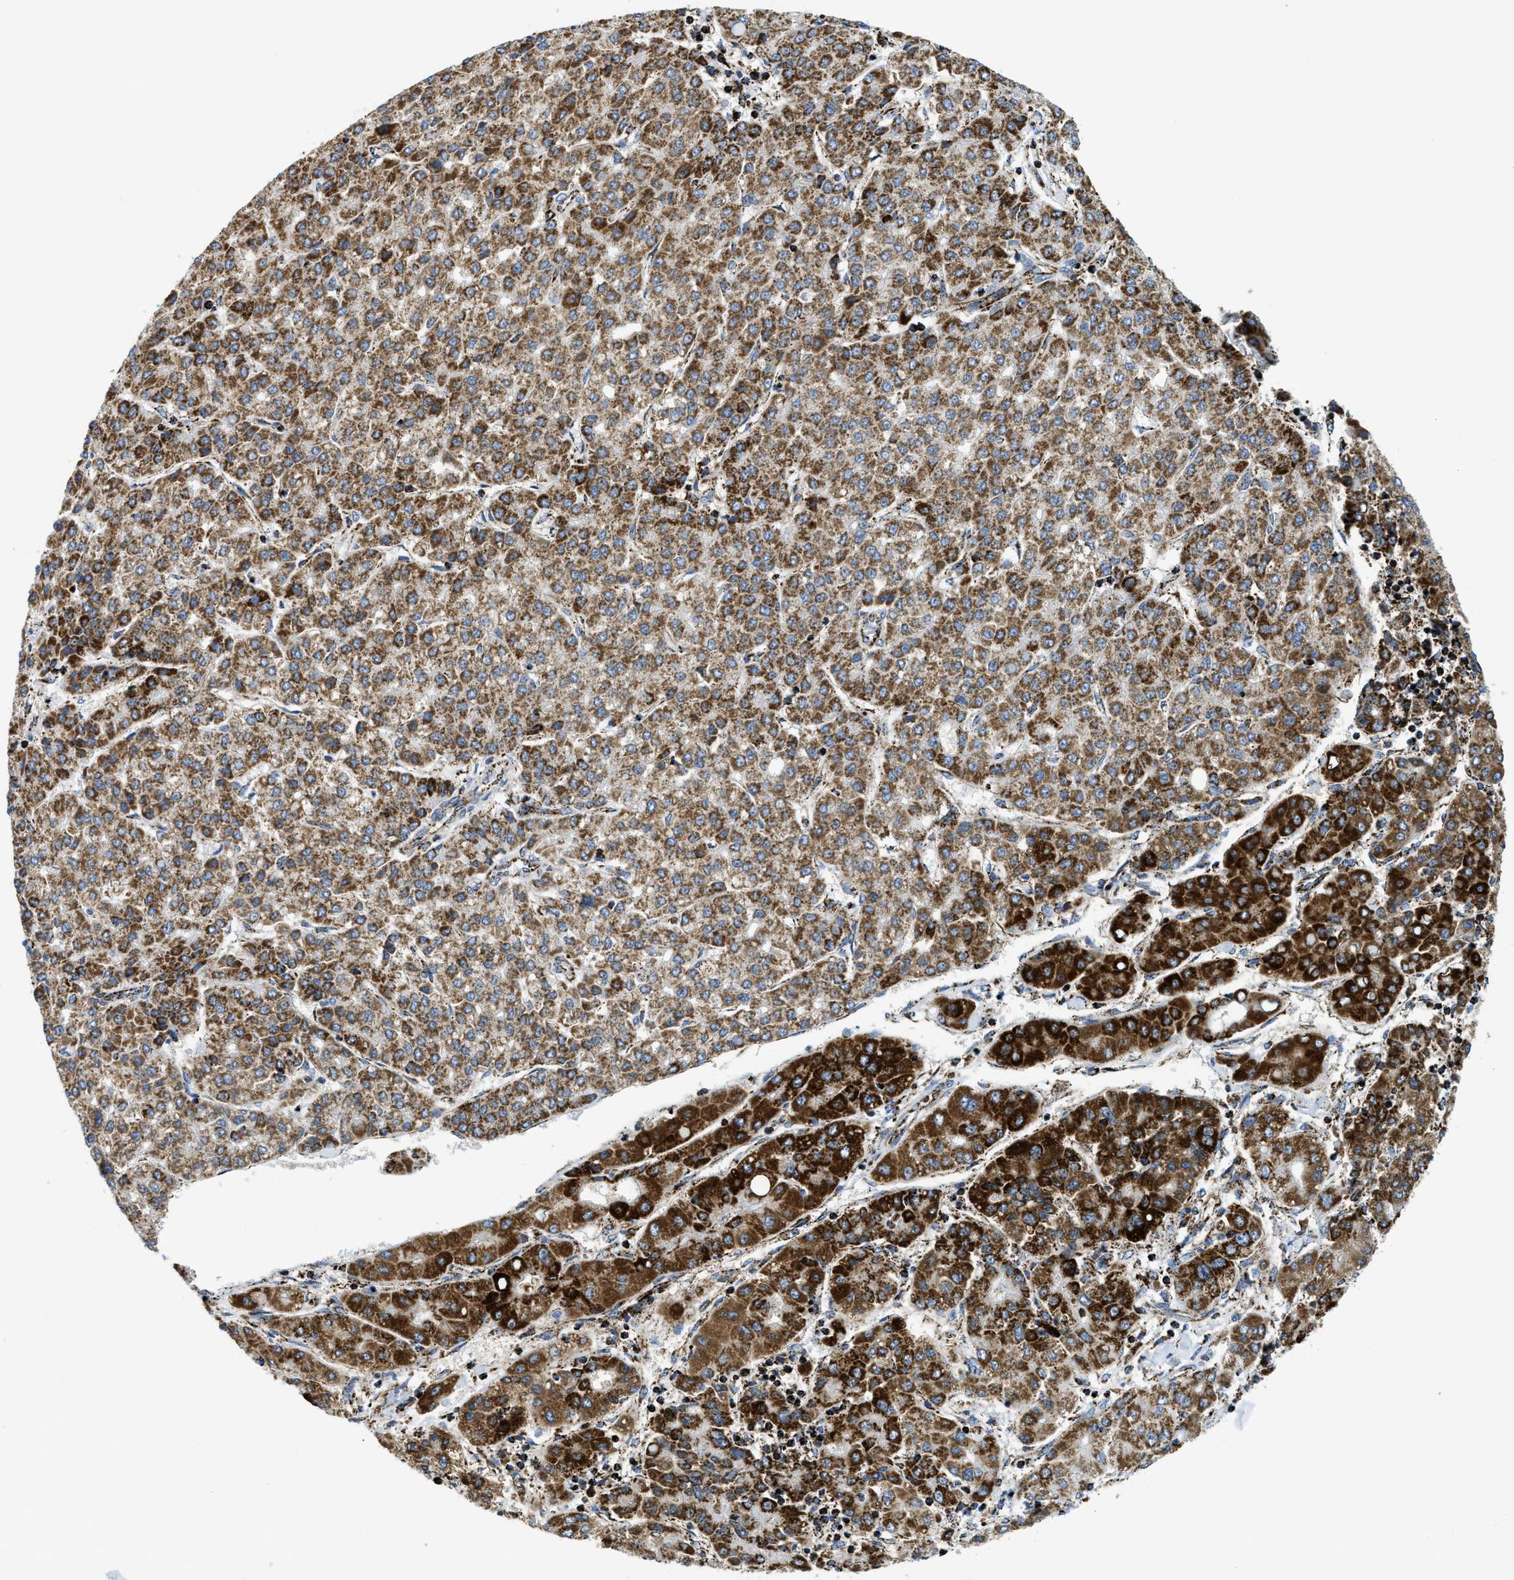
{"staining": {"intensity": "strong", "quantity": ">75%", "location": "cytoplasmic/membranous"}, "tissue": "liver cancer", "cell_type": "Tumor cells", "image_type": "cancer", "snomed": [{"axis": "morphology", "description": "Carcinoma, Hepatocellular, NOS"}, {"axis": "topography", "description": "Liver"}], "caption": "A brown stain labels strong cytoplasmic/membranous positivity of a protein in hepatocellular carcinoma (liver) tumor cells. (DAB IHC with brightfield microscopy, high magnification).", "gene": "SQOR", "patient": {"sex": "male", "age": 65}}